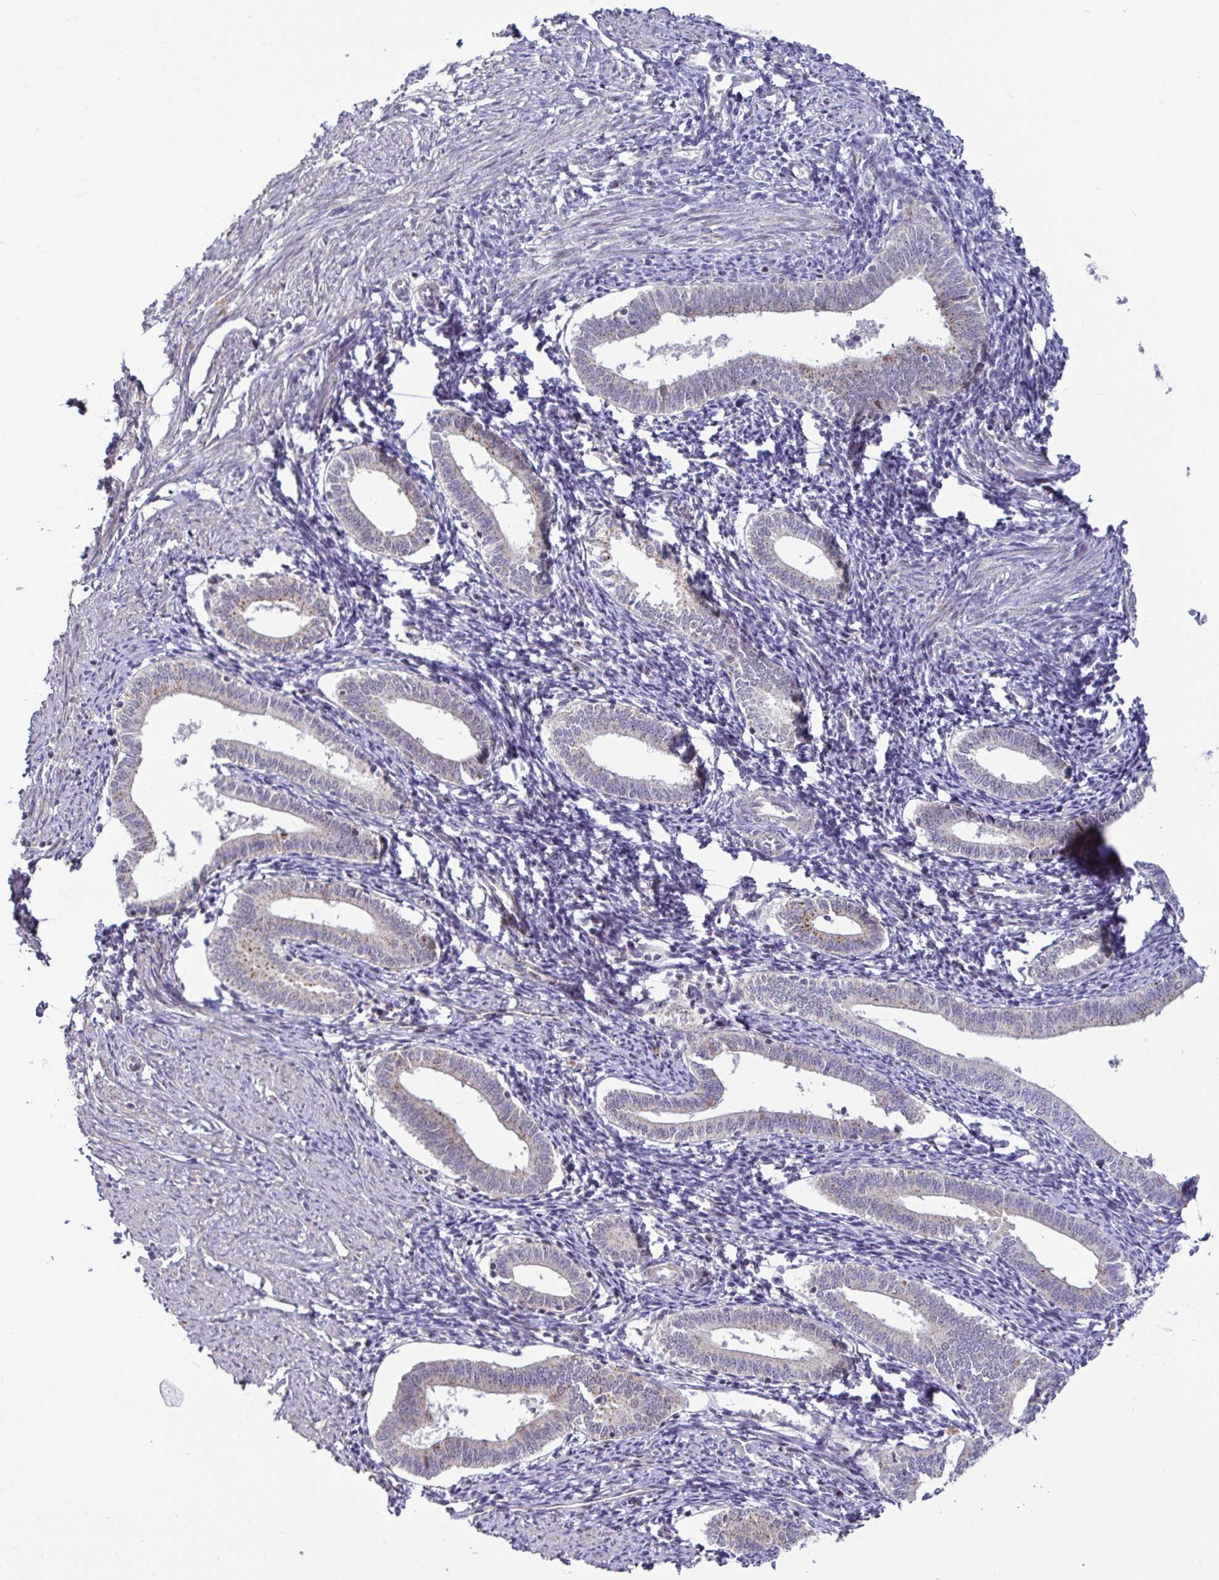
{"staining": {"intensity": "negative", "quantity": "none", "location": "none"}, "tissue": "endometrium", "cell_type": "Cells in endometrial stroma", "image_type": "normal", "snomed": [{"axis": "morphology", "description": "Normal tissue, NOS"}, {"axis": "topography", "description": "Endometrium"}], "caption": "Immunohistochemical staining of benign human endometrium reveals no significant staining in cells in endometrial stroma. (Immunohistochemistry, brightfield microscopy, high magnification).", "gene": "DZIP1", "patient": {"sex": "female", "age": 41}}